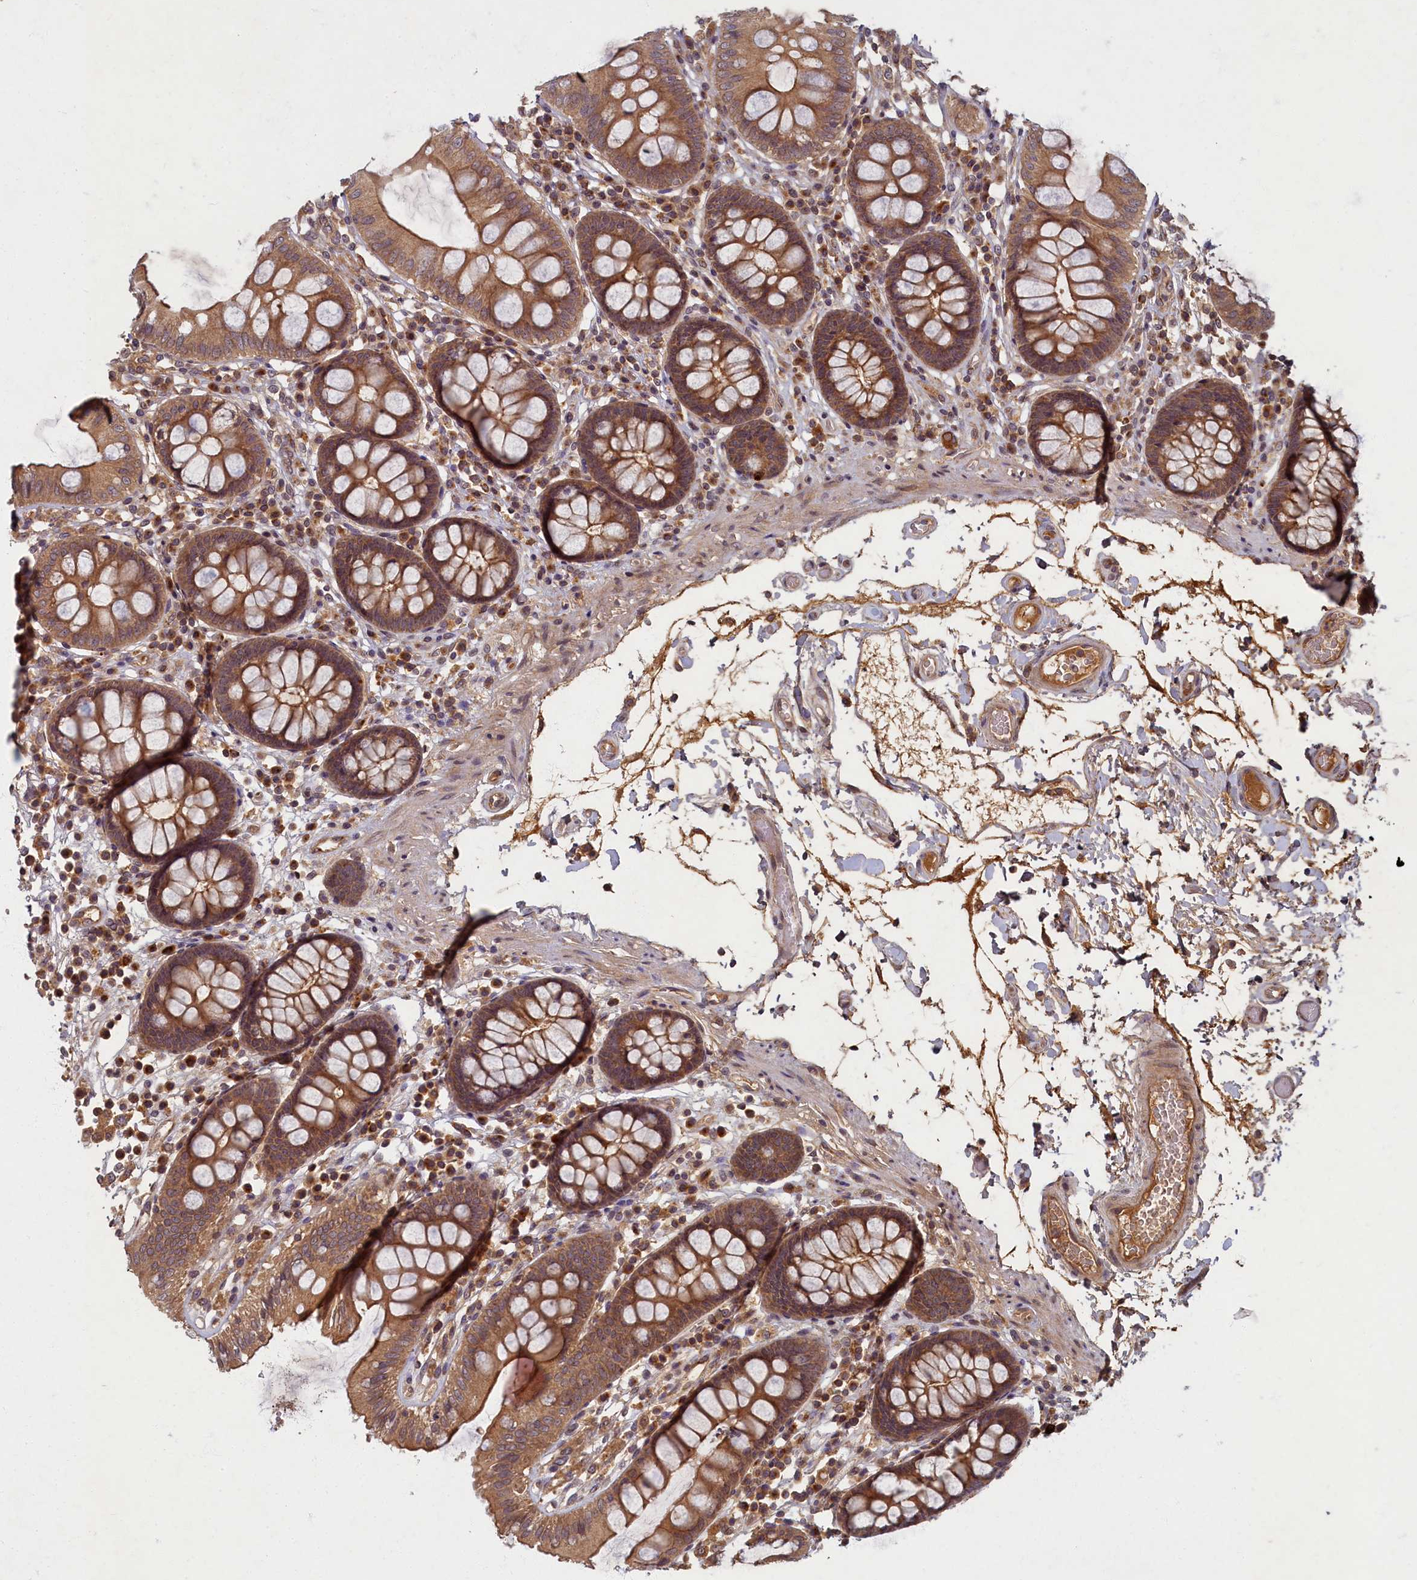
{"staining": {"intensity": "moderate", "quantity": ">75%", "location": "cytoplasmic/membranous"}, "tissue": "colon", "cell_type": "Endothelial cells", "image_type": "normal", "snomed": [{"axis": "morphology", "description": "Normal tissue, NOS"}, {"axis": "topography", "description": "Colon"}], "caption": "This histopathology image shows unremarkable colon stained with IHC to label a protein in brown. The cytoplasmic/membranous of endothelial cells show moderate positivity for the protein. Nuclei are counter-stained blue.", "gene": "BICD1", "patient": {"sex": "male", "age": 84}}